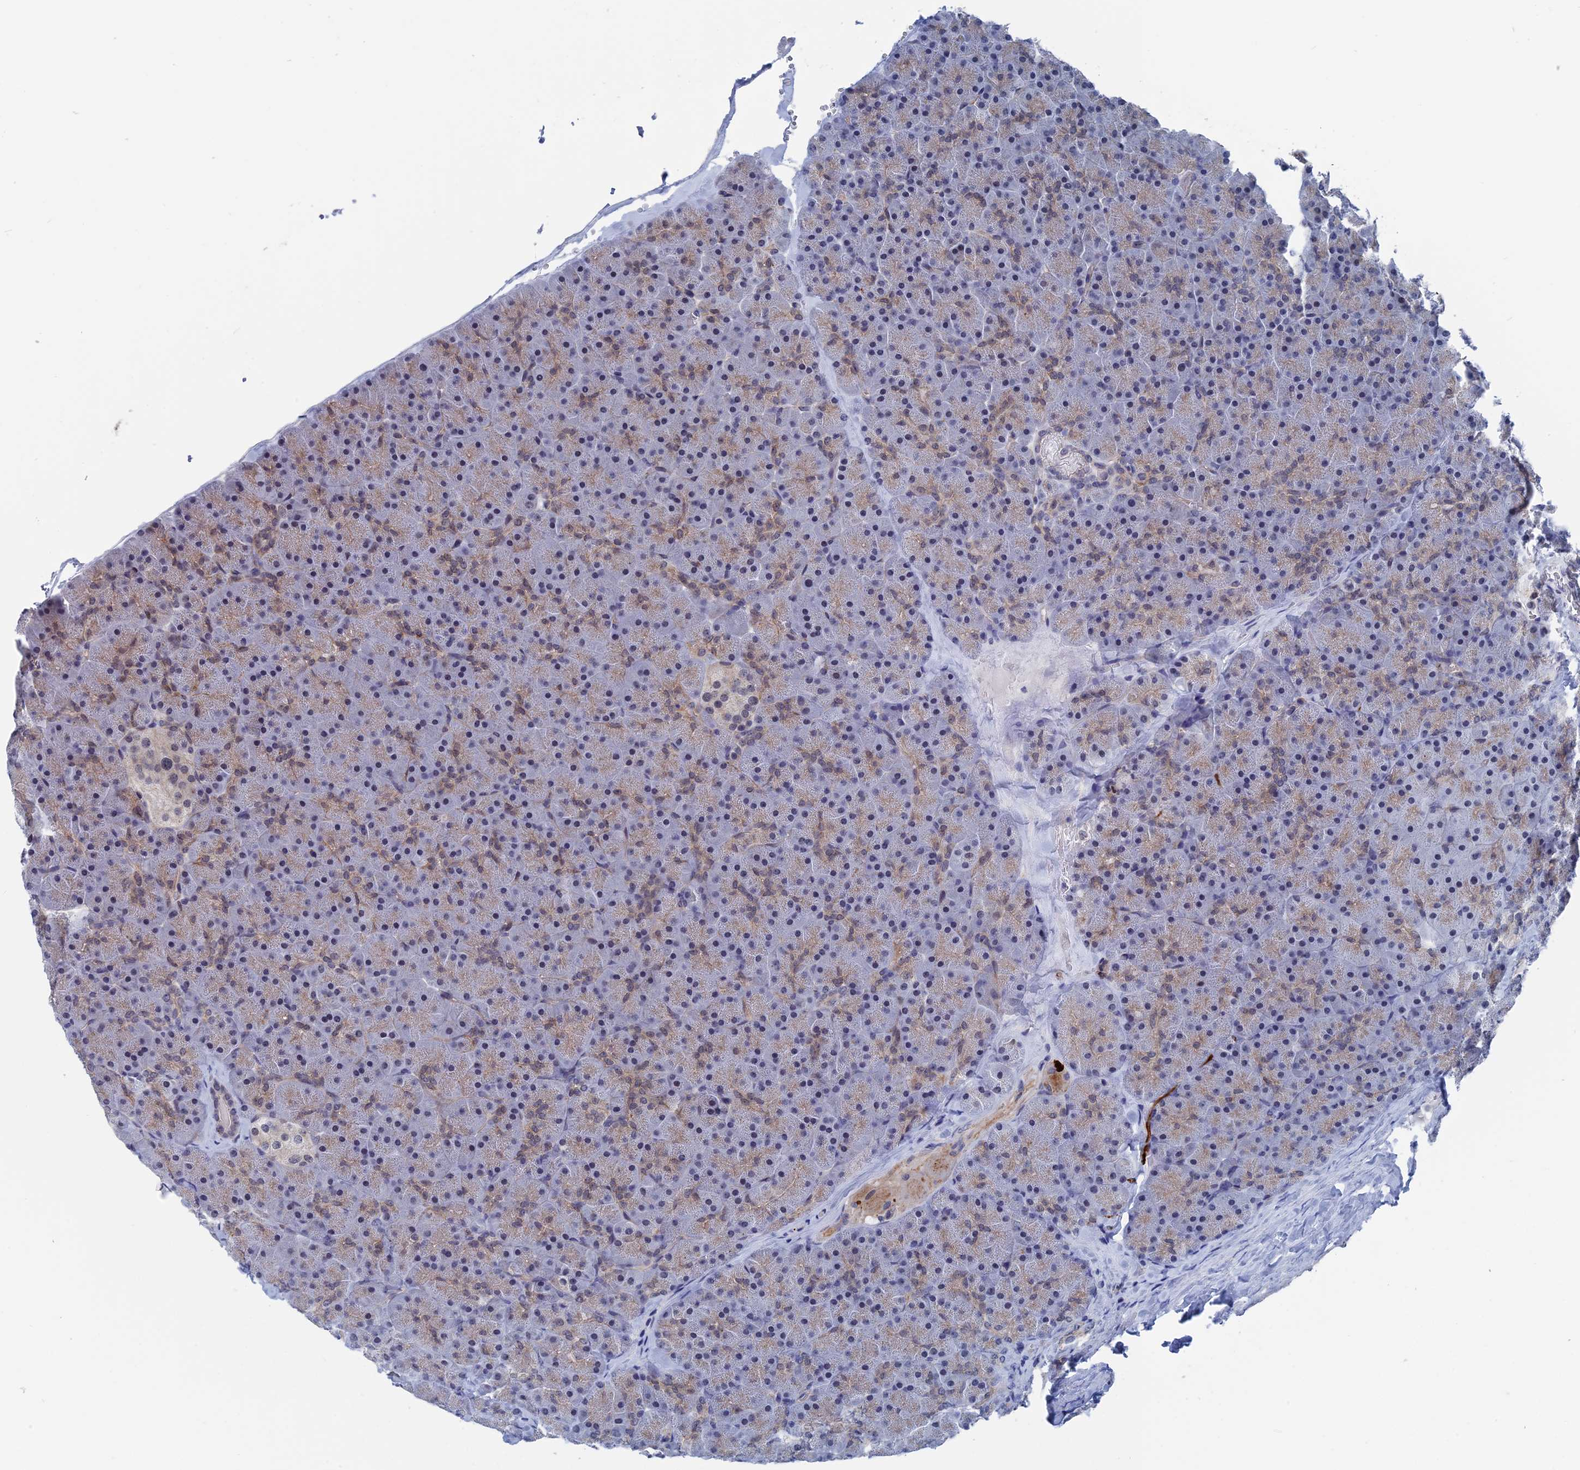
{"staining": {"intensity": "weak", "quantity": "25%-75%", "location": "cytoplasmic/membranous"}, "tissue": "pancreas", "cell_type": "Exocrine glandular cells", "image_type": "normal", "snomed": [{"axis": "morphology", "description": "Normal tissue, NOS"}, {"axis": "topography", "description": "Pancreas"}], "caption": "Human pancreas stained for a protein (brown) demonstrates weak cytoplasmic/membranous positive positivity in about 25%-75% of exocrine glandular cells.", "gene": "MARCHF3", "patient": {"sex": "male", "age": 36}}